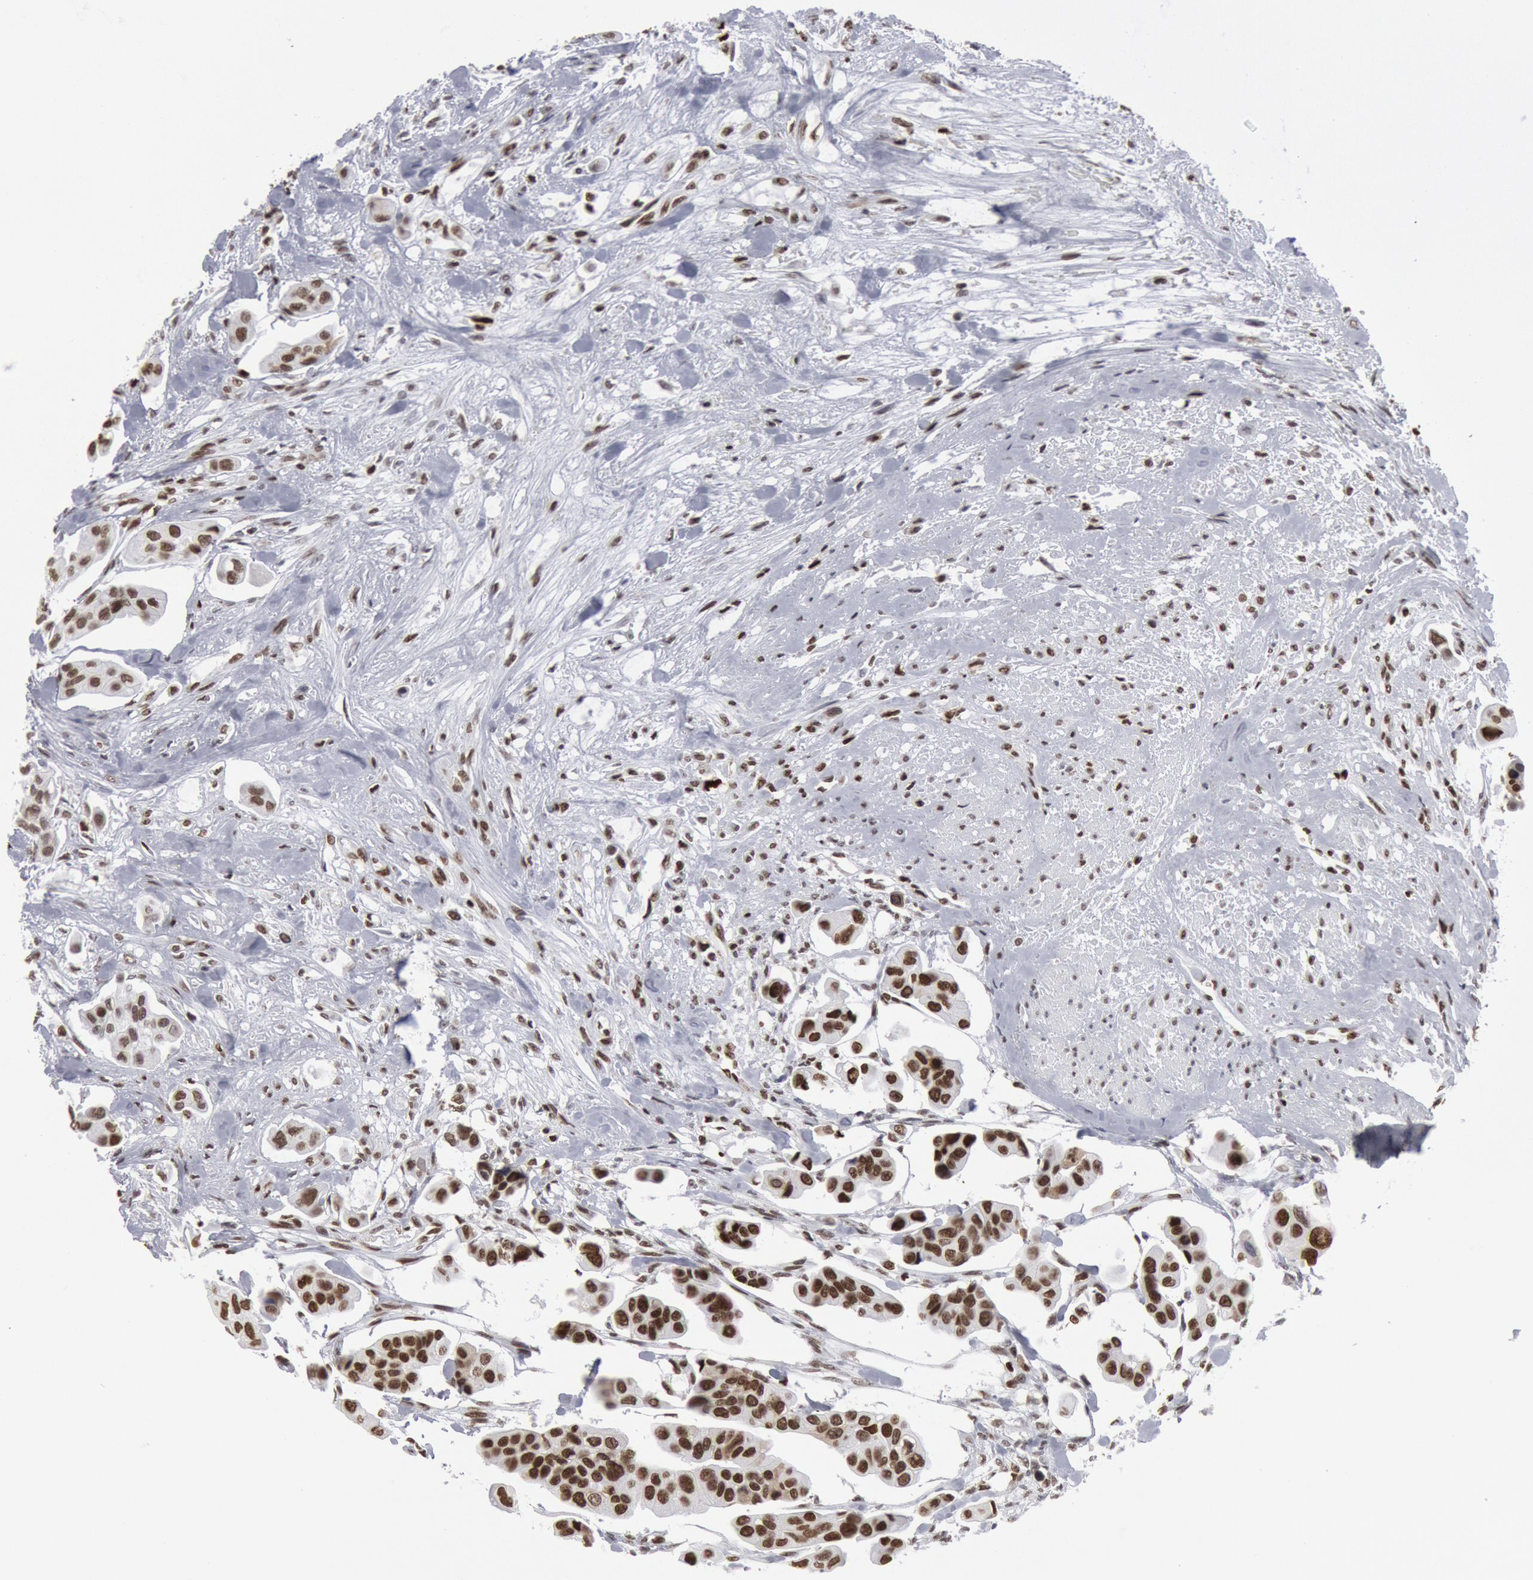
{"staining": {"intensity": "strong", "quantity": ">75%", "location": "nuclear"}, "tissue": "urothelial cancer", "cell_type": "Tumor cells", "image_type": "cancer", "snomed": [{"axis": "morphology", "description": "Adenocarcinoma, NOS"}, {"axis": "topography", "description": "Urinary bladder"}], "caption": "Adenocarcinoma stained with a brown dye demonstrates strong nuclear positive expression in approximately >75% of tumor cells.", "gene": "SUB1", "patient": {"sex": "male", "age": 61}}